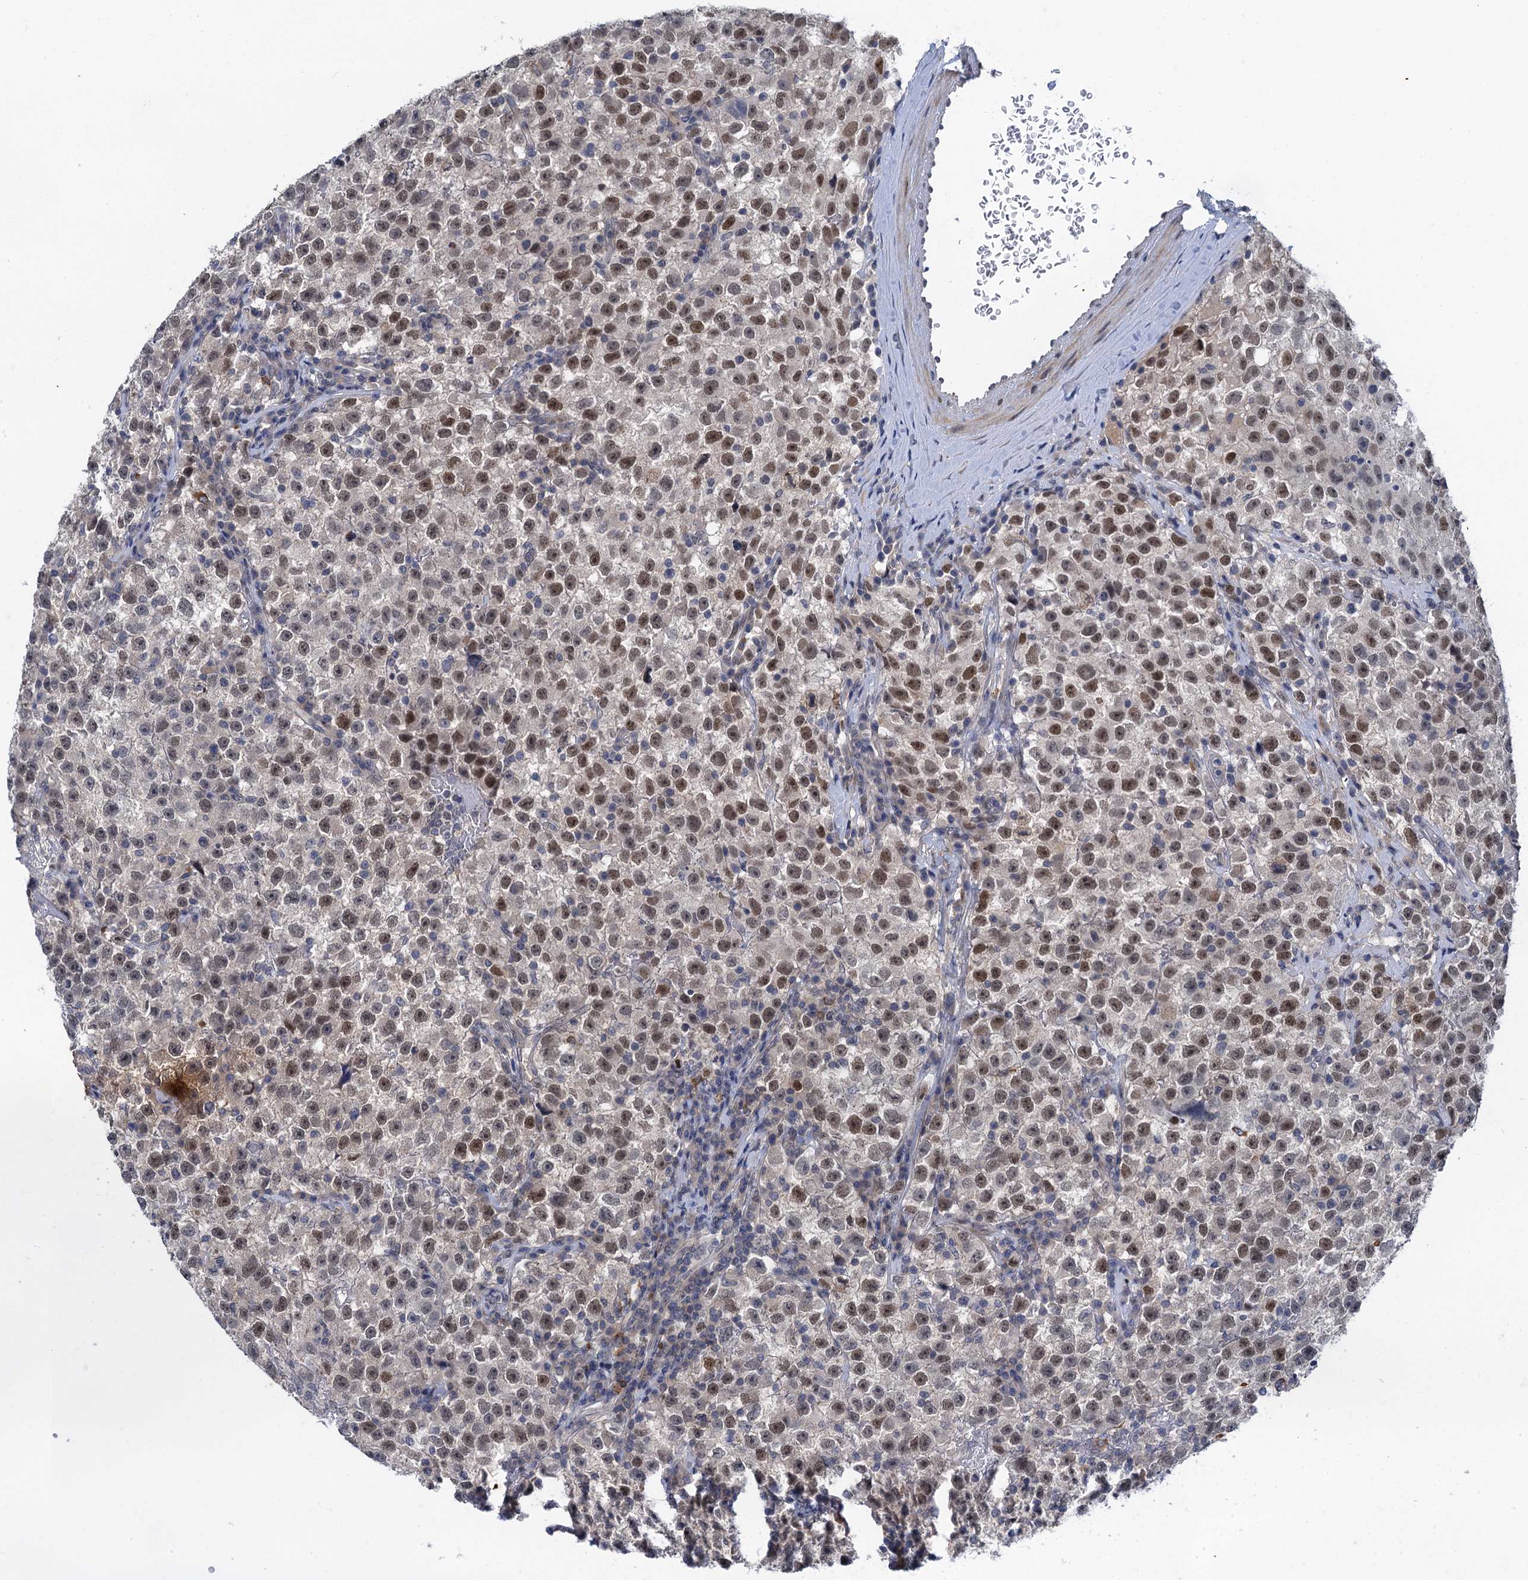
{"staining": {"intensity": "moderate", "quantity": "<25%", "location": "nuclear"}, "tissue": "testis cancer", "cell_type": "Tumor cells", "image_type": "cancer", "snomed": [{"axis": "morphology", "description": "Seminoma, NOS"}, {"axis": "topography", "description": "Testis"}], "caption": "Moderate nuclear protein staining is seen in approximately <25% of tumor cells in testis seminoma.", "gene": "MRFAP1", "patient": {"sex": "male", "age": 22}}